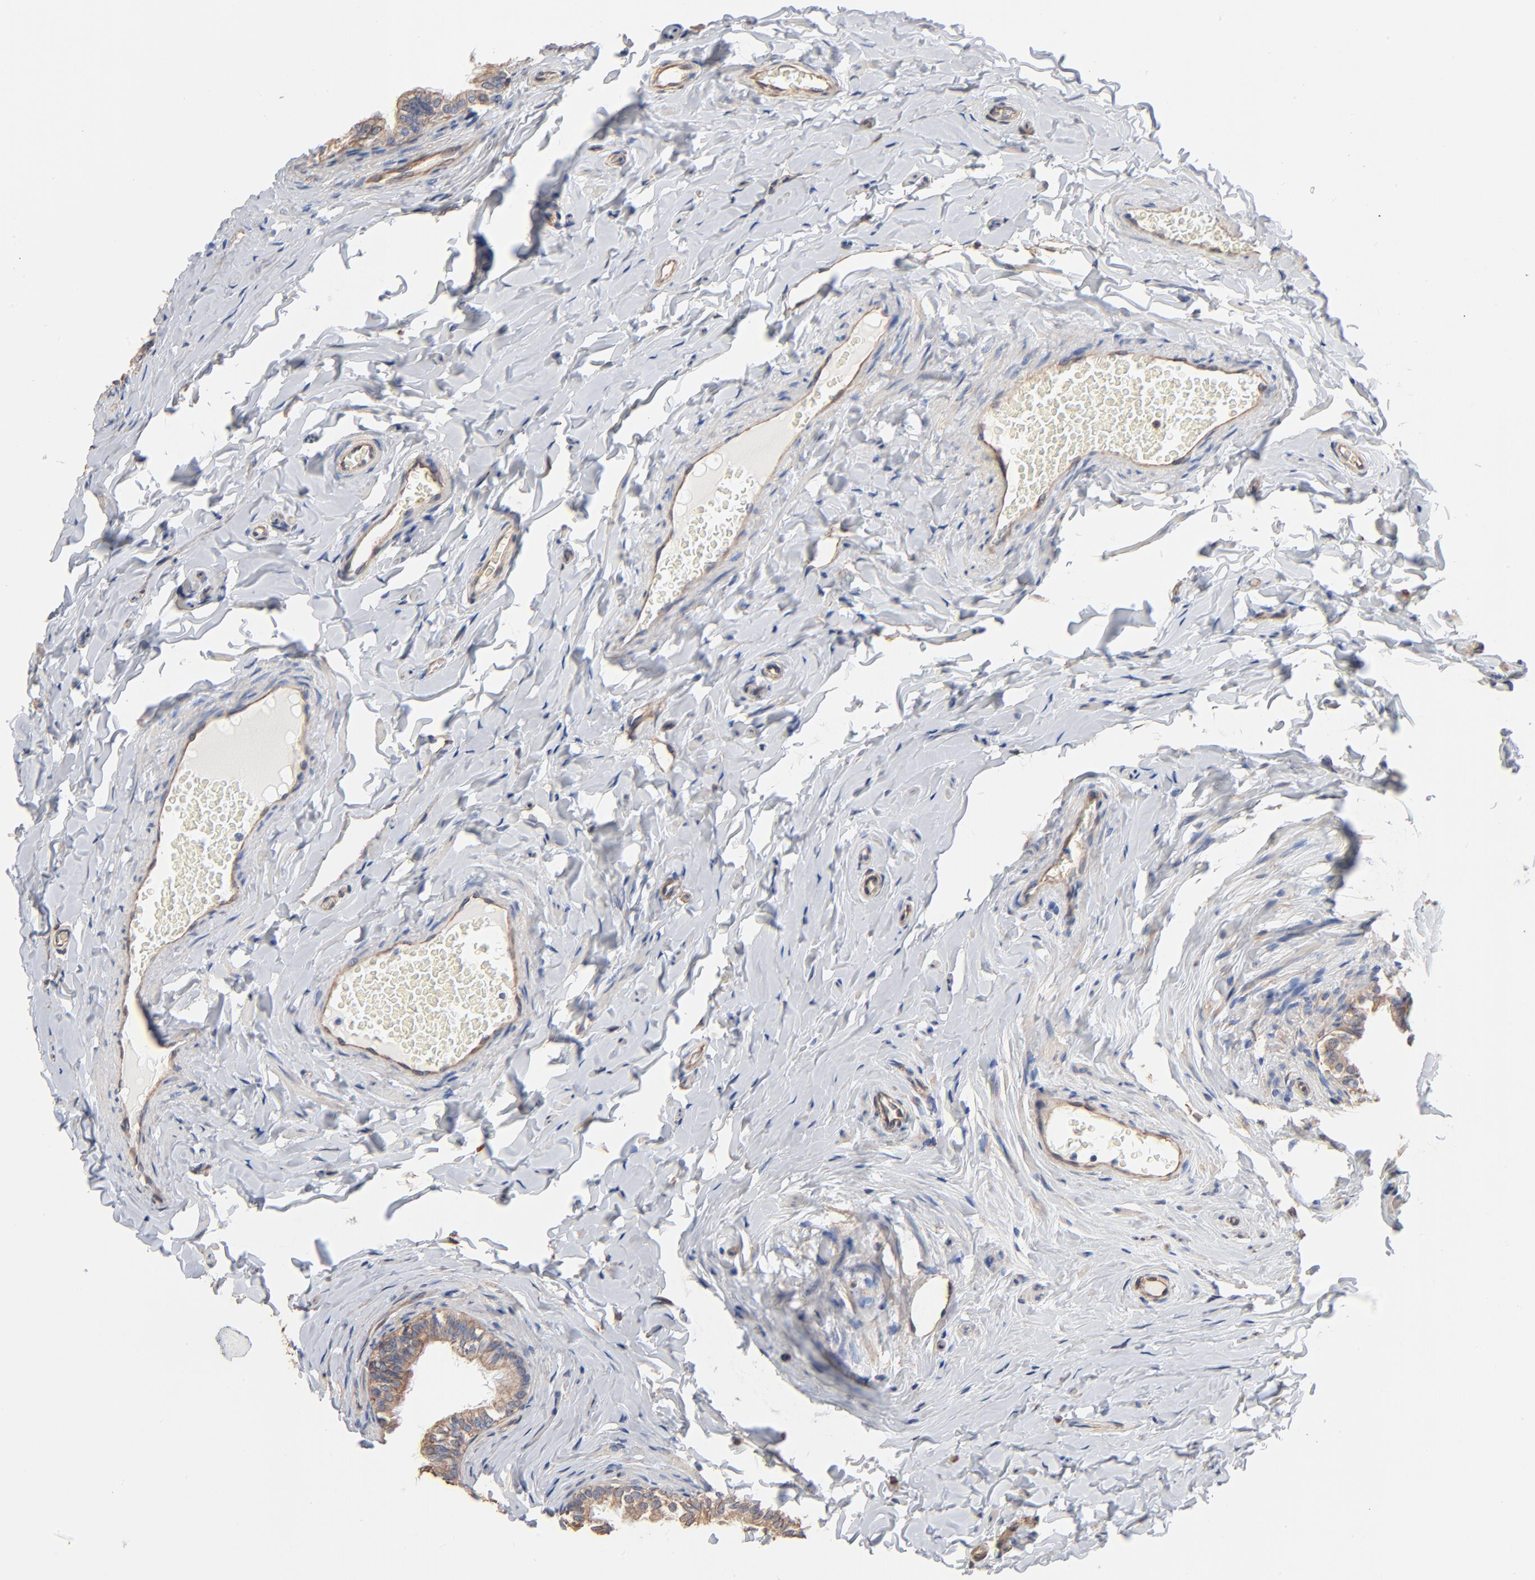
{"staining": {"intensity": "moderate", "quantity": ">75%", "location": "cytoplasmic/membranous"}, "tissue": "epididymis", "cell_type": "Glandular cells", "image_type": "normal", "snomed": [{"axis": "morphology", "description": "Normal tissue, NOS"}, {"axis": "topography", "description": "Soft tissue"}, {"axis": "topography", "description": "Epididymis"}], "caption": "Glandular cells show moderate cytoplasmic/membranous positivity in approximately >75% of cells in normal epididymis.", "gene": "ABCD4", "patient": {"sex": "male", "age": 26}}